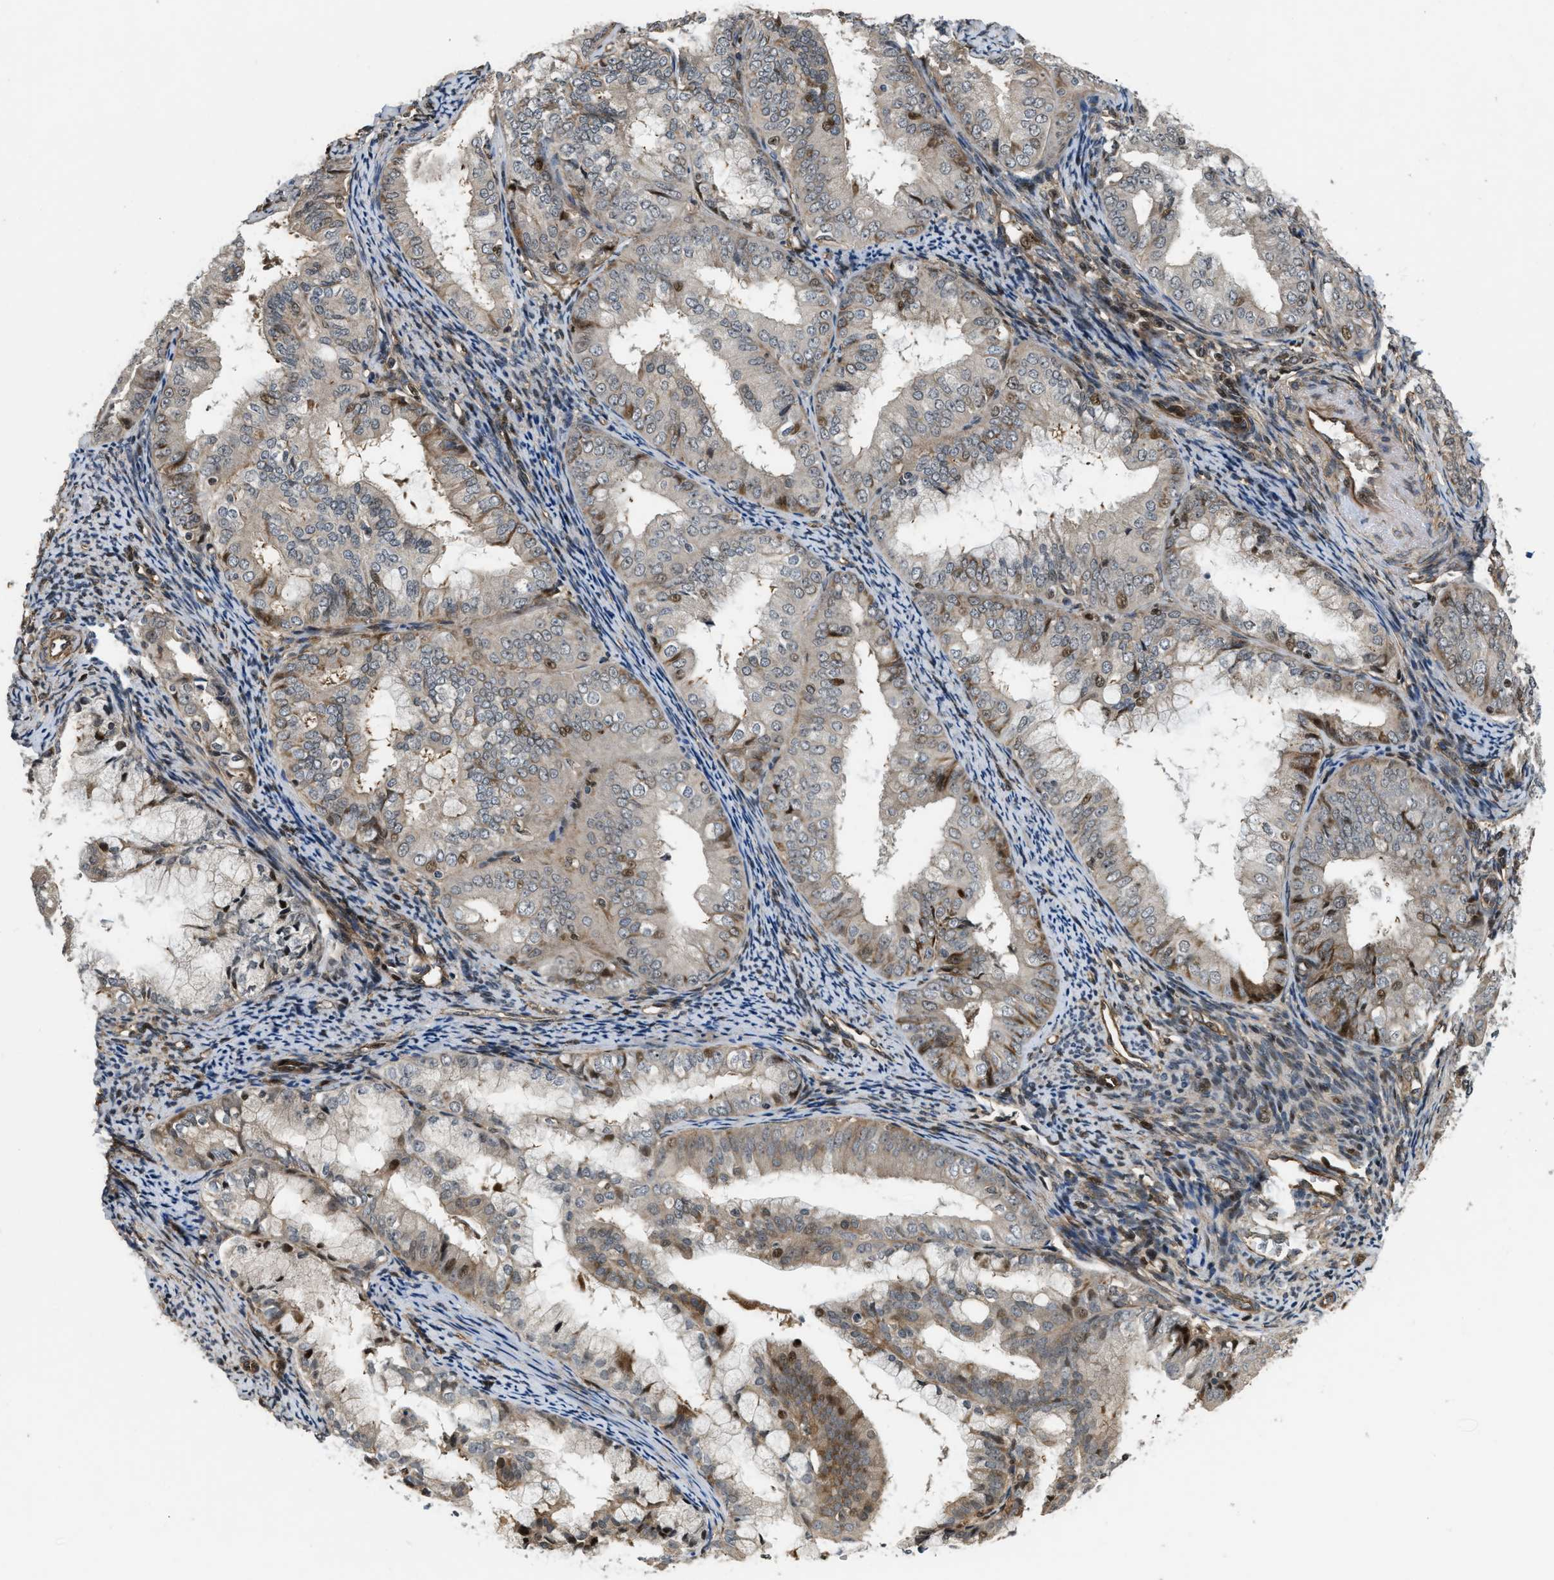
{"staining": {"intensity": "moderate", "quantity": "<25%", "location": "cytoplasmic/membranous,nuclear"}, "tissue": "endometrial cancer", "cell_type": "Tumor cells", "image_type": "cancer", "snomed": [{"axis": "morphology", "description": "Adenocarcinoma, NOS"}, {"axis": "topography", "description": "Endometrium"}], "caption": "An immunohistochemistry (IHC) photomicrograph of tumor tissue is shown. Protein staining in brown labels moderate cytoplasmic/membranous and nuclear positivity in adenocarcinoma (endometrial) within tumor cells. (DAB IHC, brown staining for protein, blue staining for nuclei).", "gene": "LTA4H", "patient": {"sex": "female", "age": 63}}